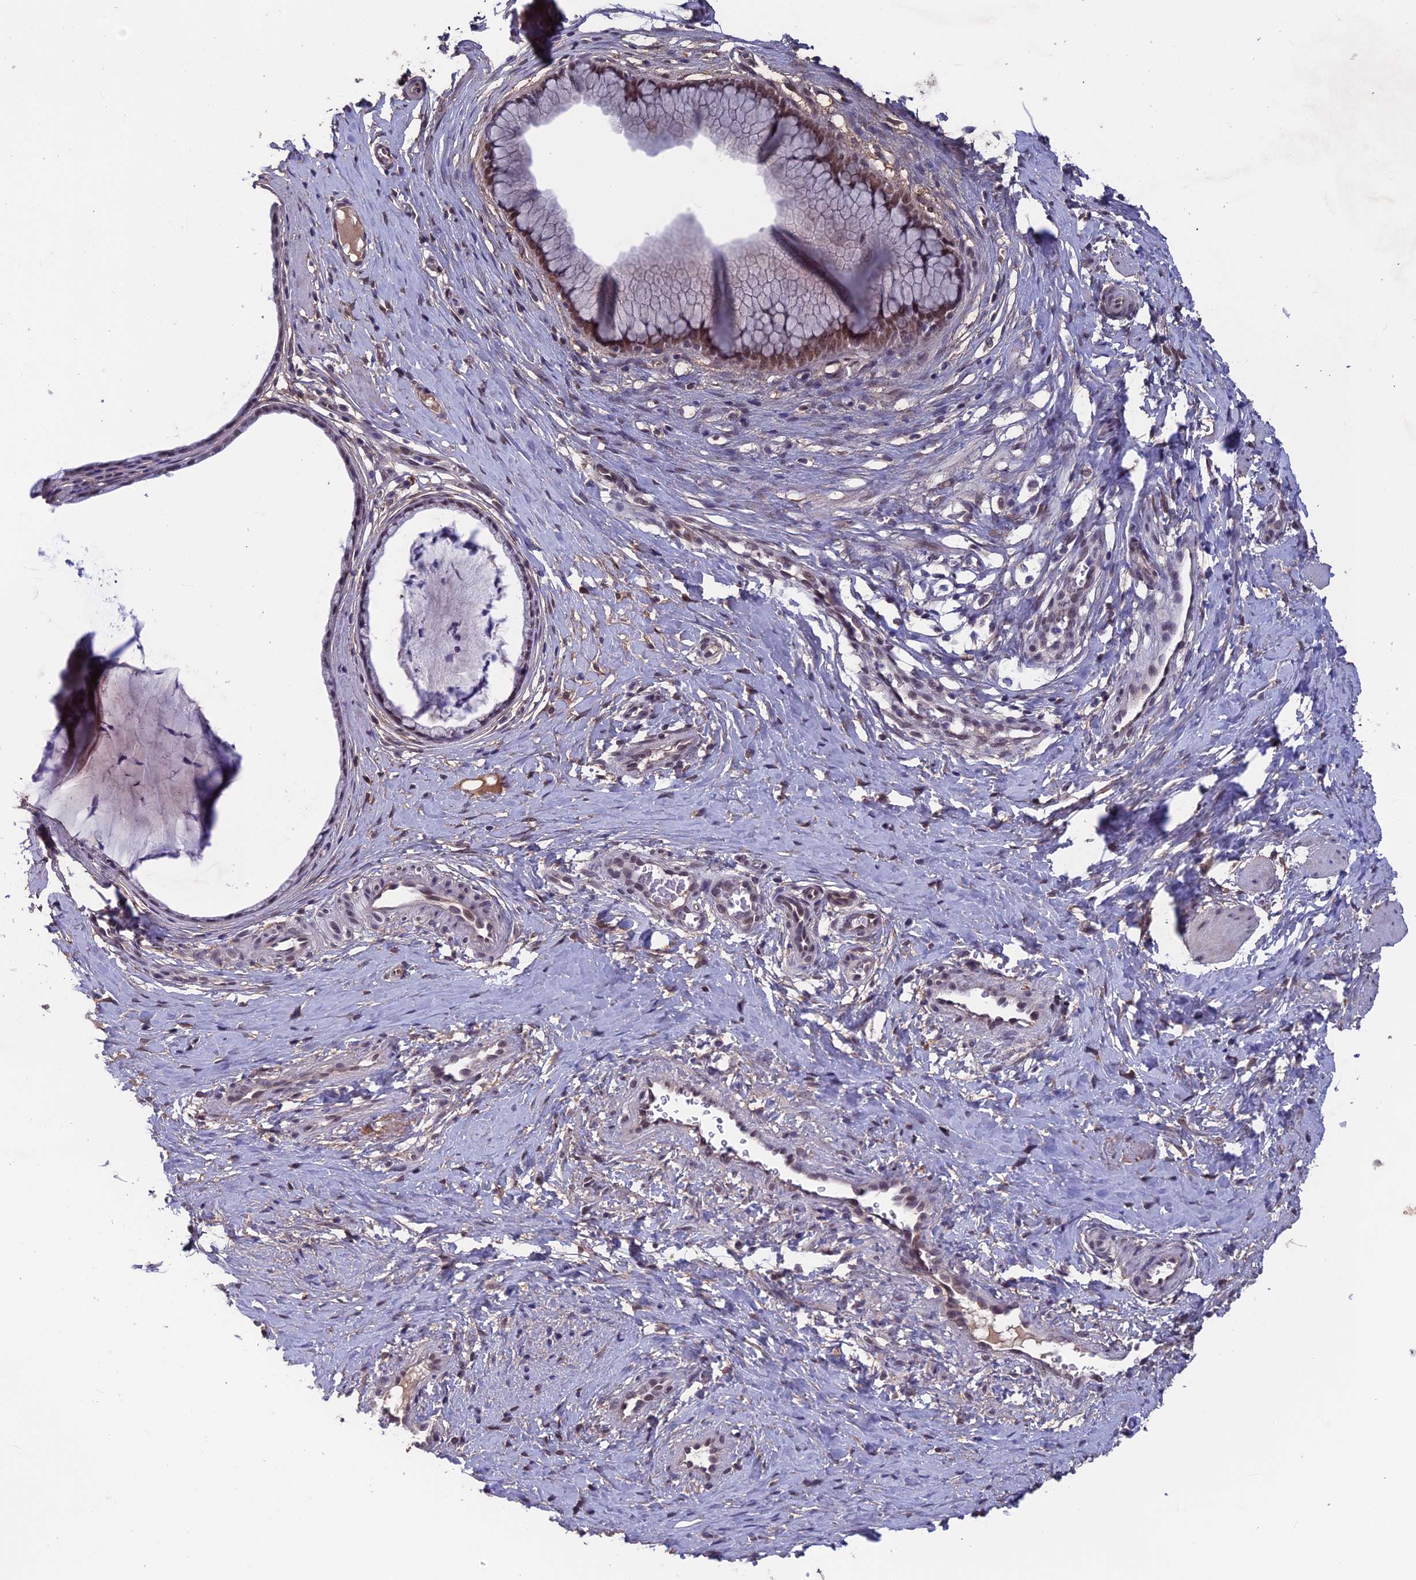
{"staining": {"intensity": "moderate", "quantity": ">75%", "location": "nuclear"}, "tissue": "cervix", "cell_type": "Glandular cells", "image_type": "normal", "snomed": [{"axis": "morphology", "description": "Normal tissue, NOS"}, {"axis": "topography", "description": "Cervix"}], "caption": "The histopathology image demonstrates immunohistochemical staining of benign cervix. There is moderate nuclear staining is appreciated in approximately >75% of glandular cells. (Stains: DAB (3,3'-diaminobenzidine) in brown, nuclei in blue, Microscopy: brightfield microscopy at high magnification).", "gene": "FKBPL", "patient": {"sex": "female", "age": 36}}